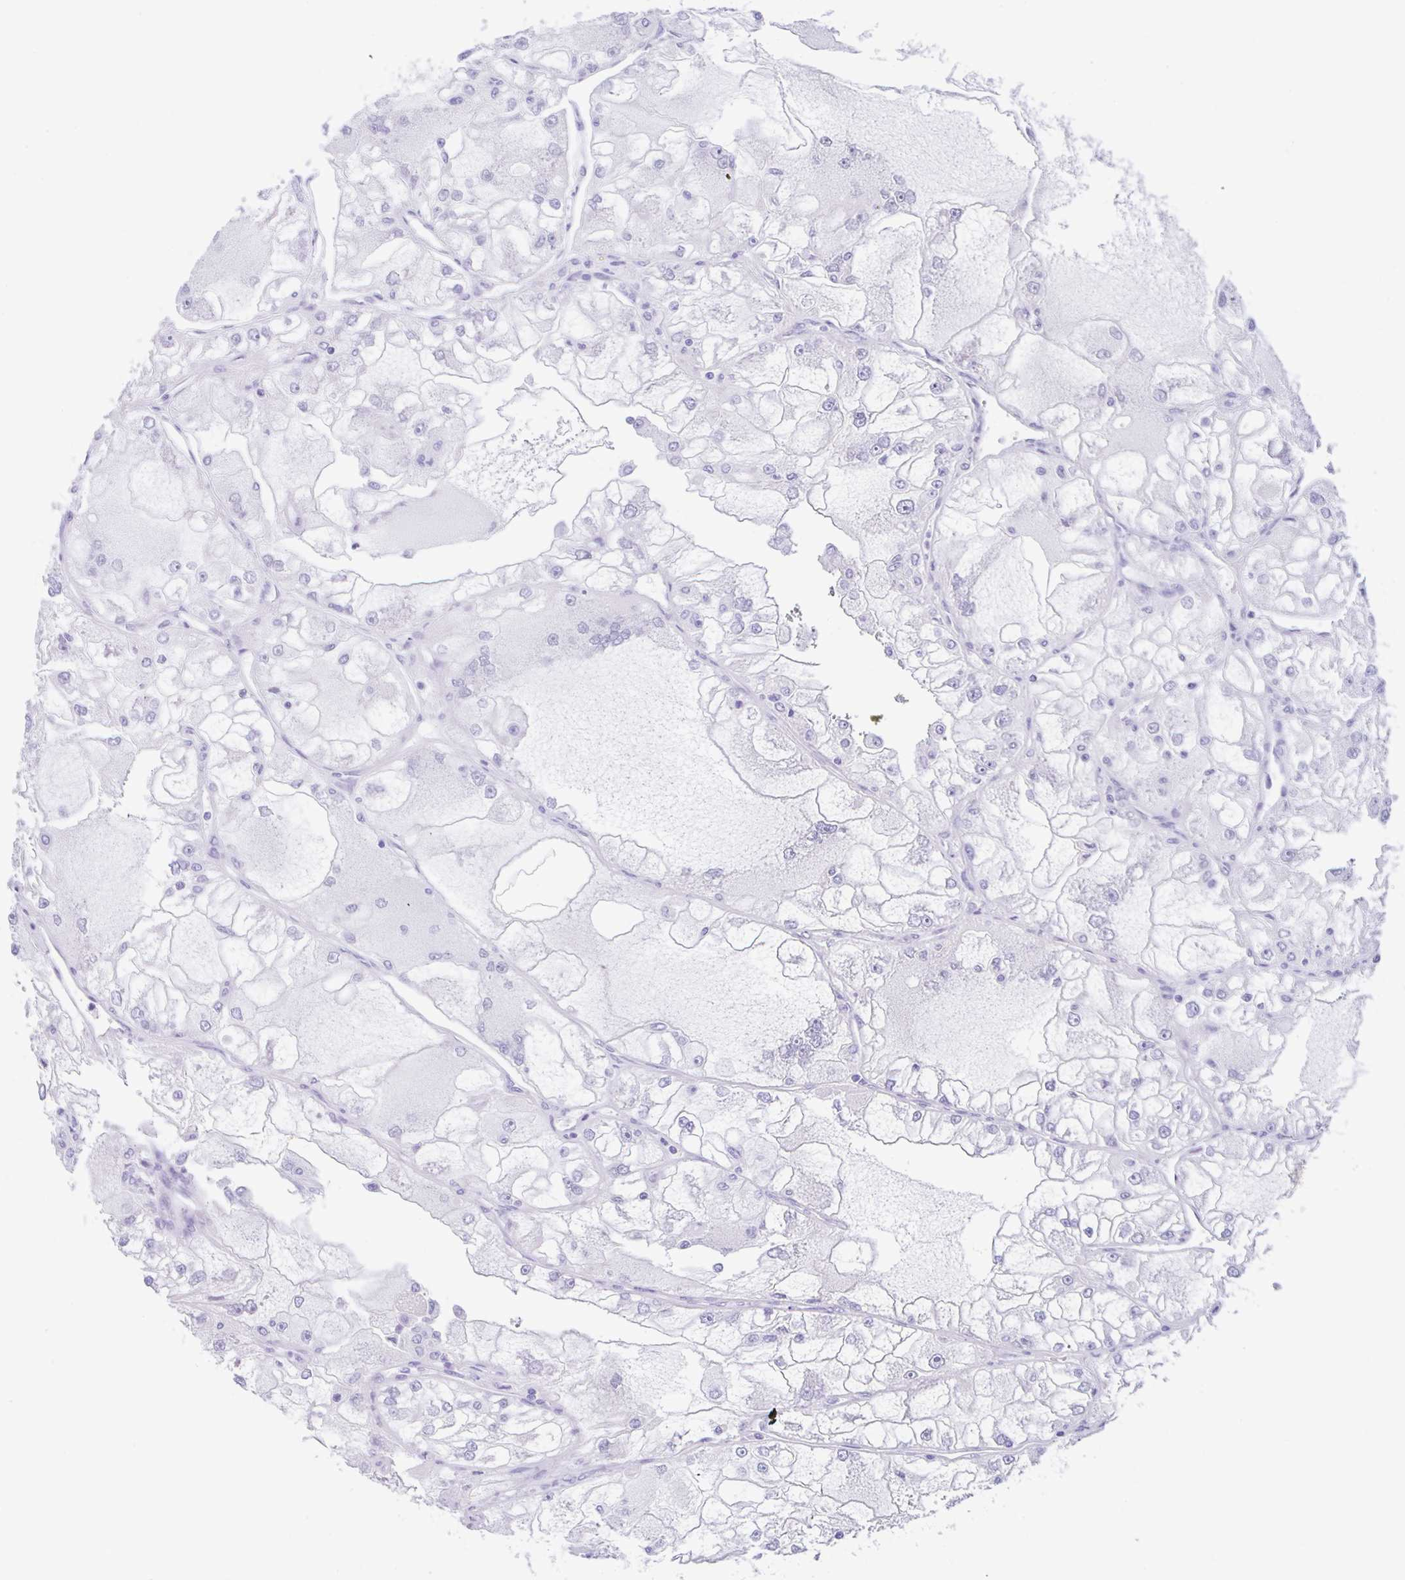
{"staining": {"intensity": "negative", "quantity": "none", "location": "none"}, "tissue": "renal cancer", "cell_type": "Tumor cells", "image_type": "cancer", "snomed": [{"axis": "morphology", "description": "Adenocarcinoma, NOS"}, {"axis": "topography", "description": "Kidney"}], "caption": "A micrograph of adenocarcinoma (renal) stained for a protein displays no brown staining in tumor cells.", "gene": "SERPINE3", "patient": {"sex": "female", "age": 72}}